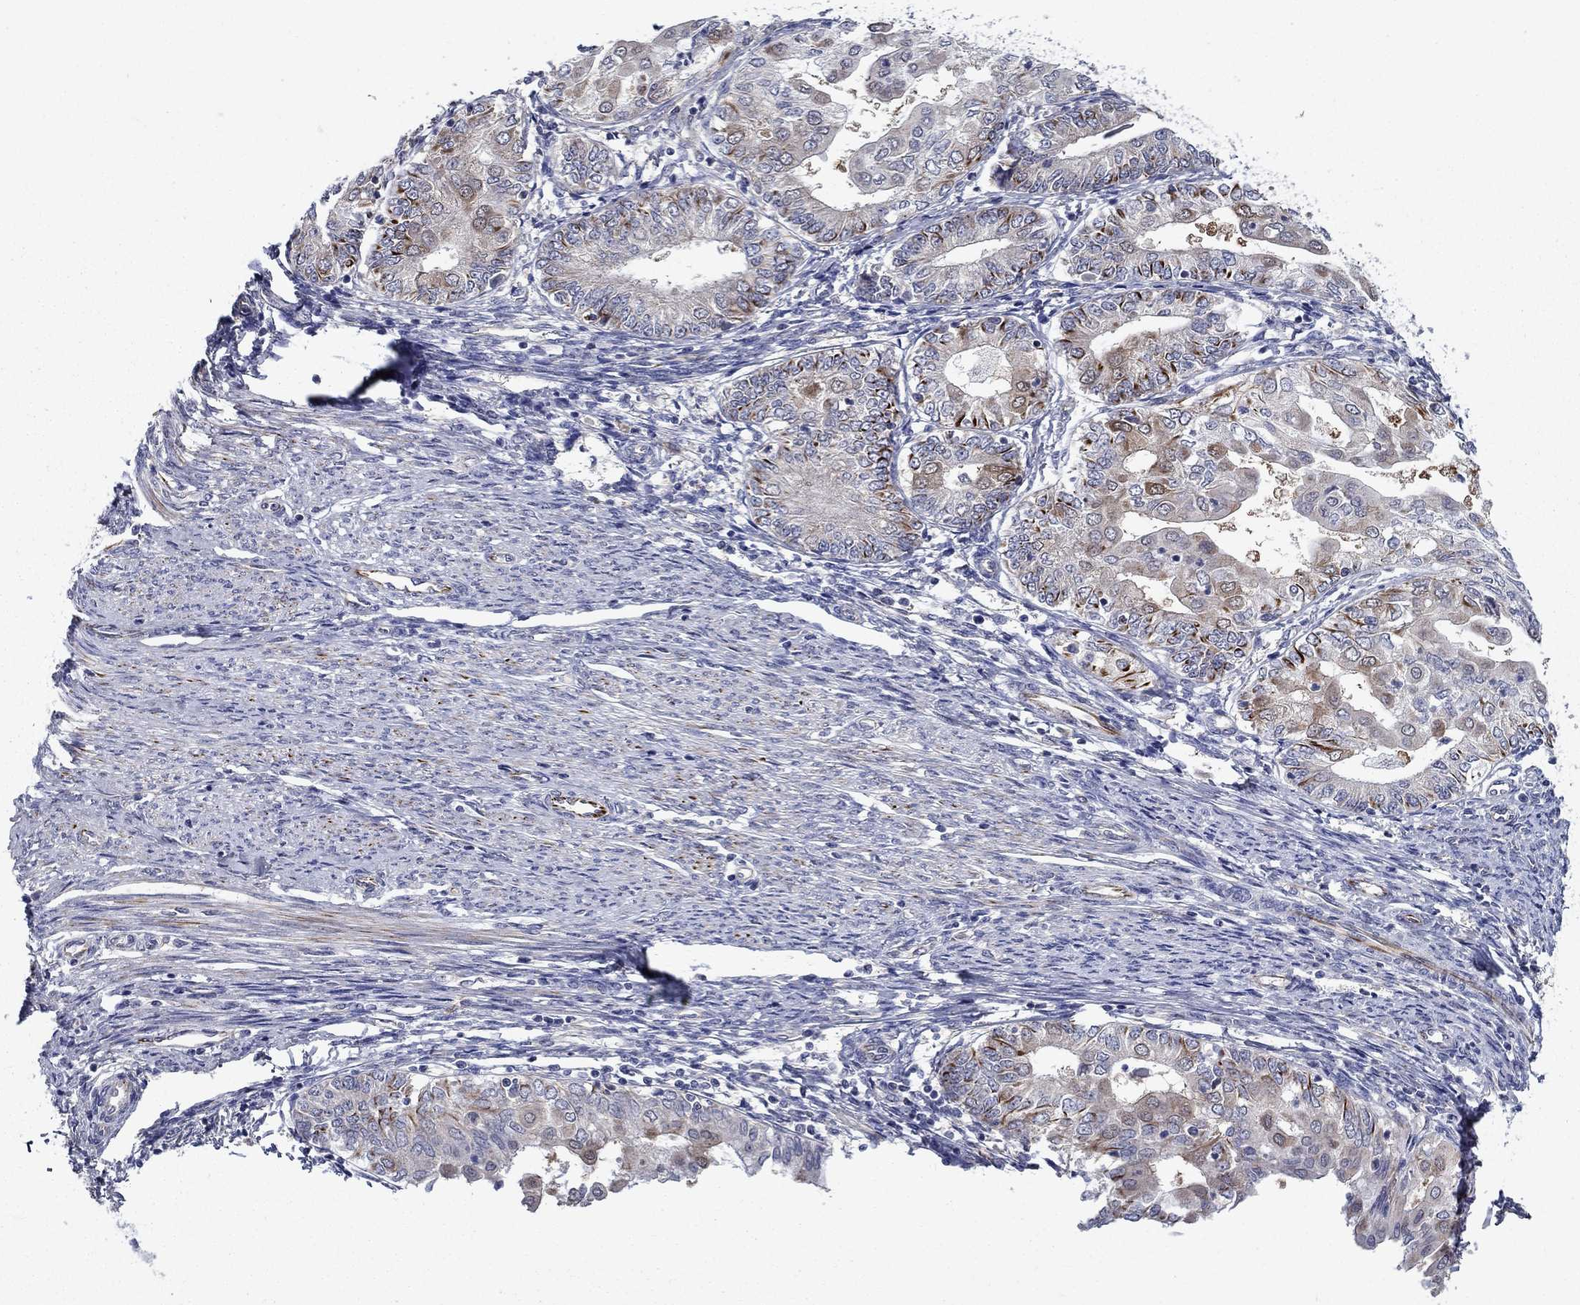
{"staining": {"intensity": "strong", "quantity": "25%-75%", "location": "cytoplasmic/membranous"}, "tissue": "endometrial cancer", "cell_type": "Tumor cells", "image_type": "cancer", "snomed": [{"axis": "morphology", "description": "Adenocarcinoma, NOS"}, {"axis": "topography", "description": "Endometrium"}], "caption": "IHC staining of adenocarcinoma (endometrial), which demonstrates high levels of strong cytoplasmic/membranous positivity in about 25%-75% of tumor cells indicating strong cytoplasmic/membranous protein expression. The staining was performed using DAB (brown) for protein detection and nuclei were counterstained in hematoxylin (blue).", "gene": "LACTB2", "patient": {"sex": "female", "age": 68}}